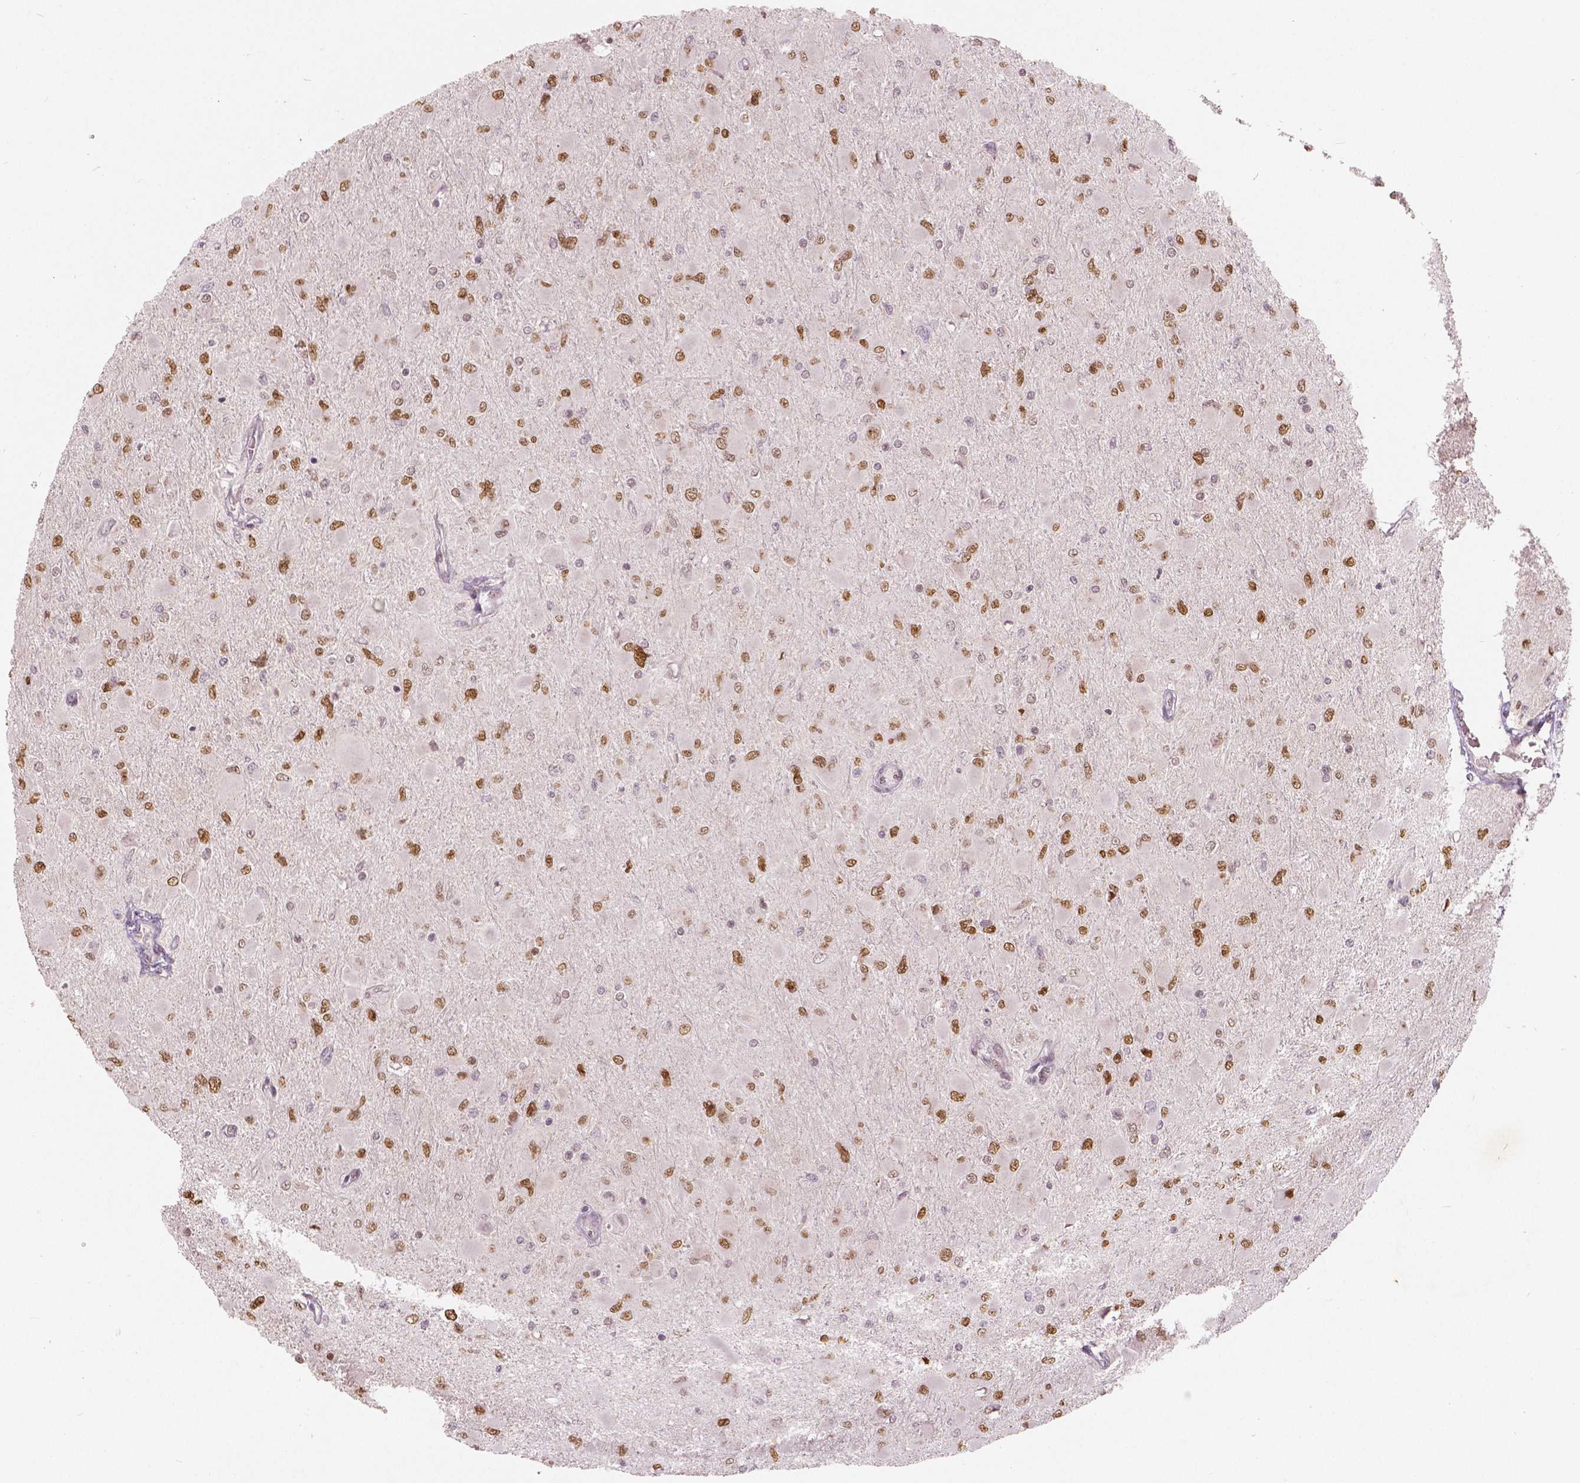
{"staining": {"intensity": "moderate", "quantity": ">75%", "location": "nuclear"}, "tissue": "glioma", "cell_type": "Tumor cells", "image_type": "cancer", "snomed": [{"axis": "morphology", "description": "Glioma, malignant, High grade"}, {"axis": "topography", "description": "Cerebral cortex"}], "caption": "Immunohistochemical staining of human glioma displays medium levels of moderate nuclear protein expression in approximately >75% of tumor cells.", "gene": "NSD2", "patient": {"sex": "female", "age": 36}}